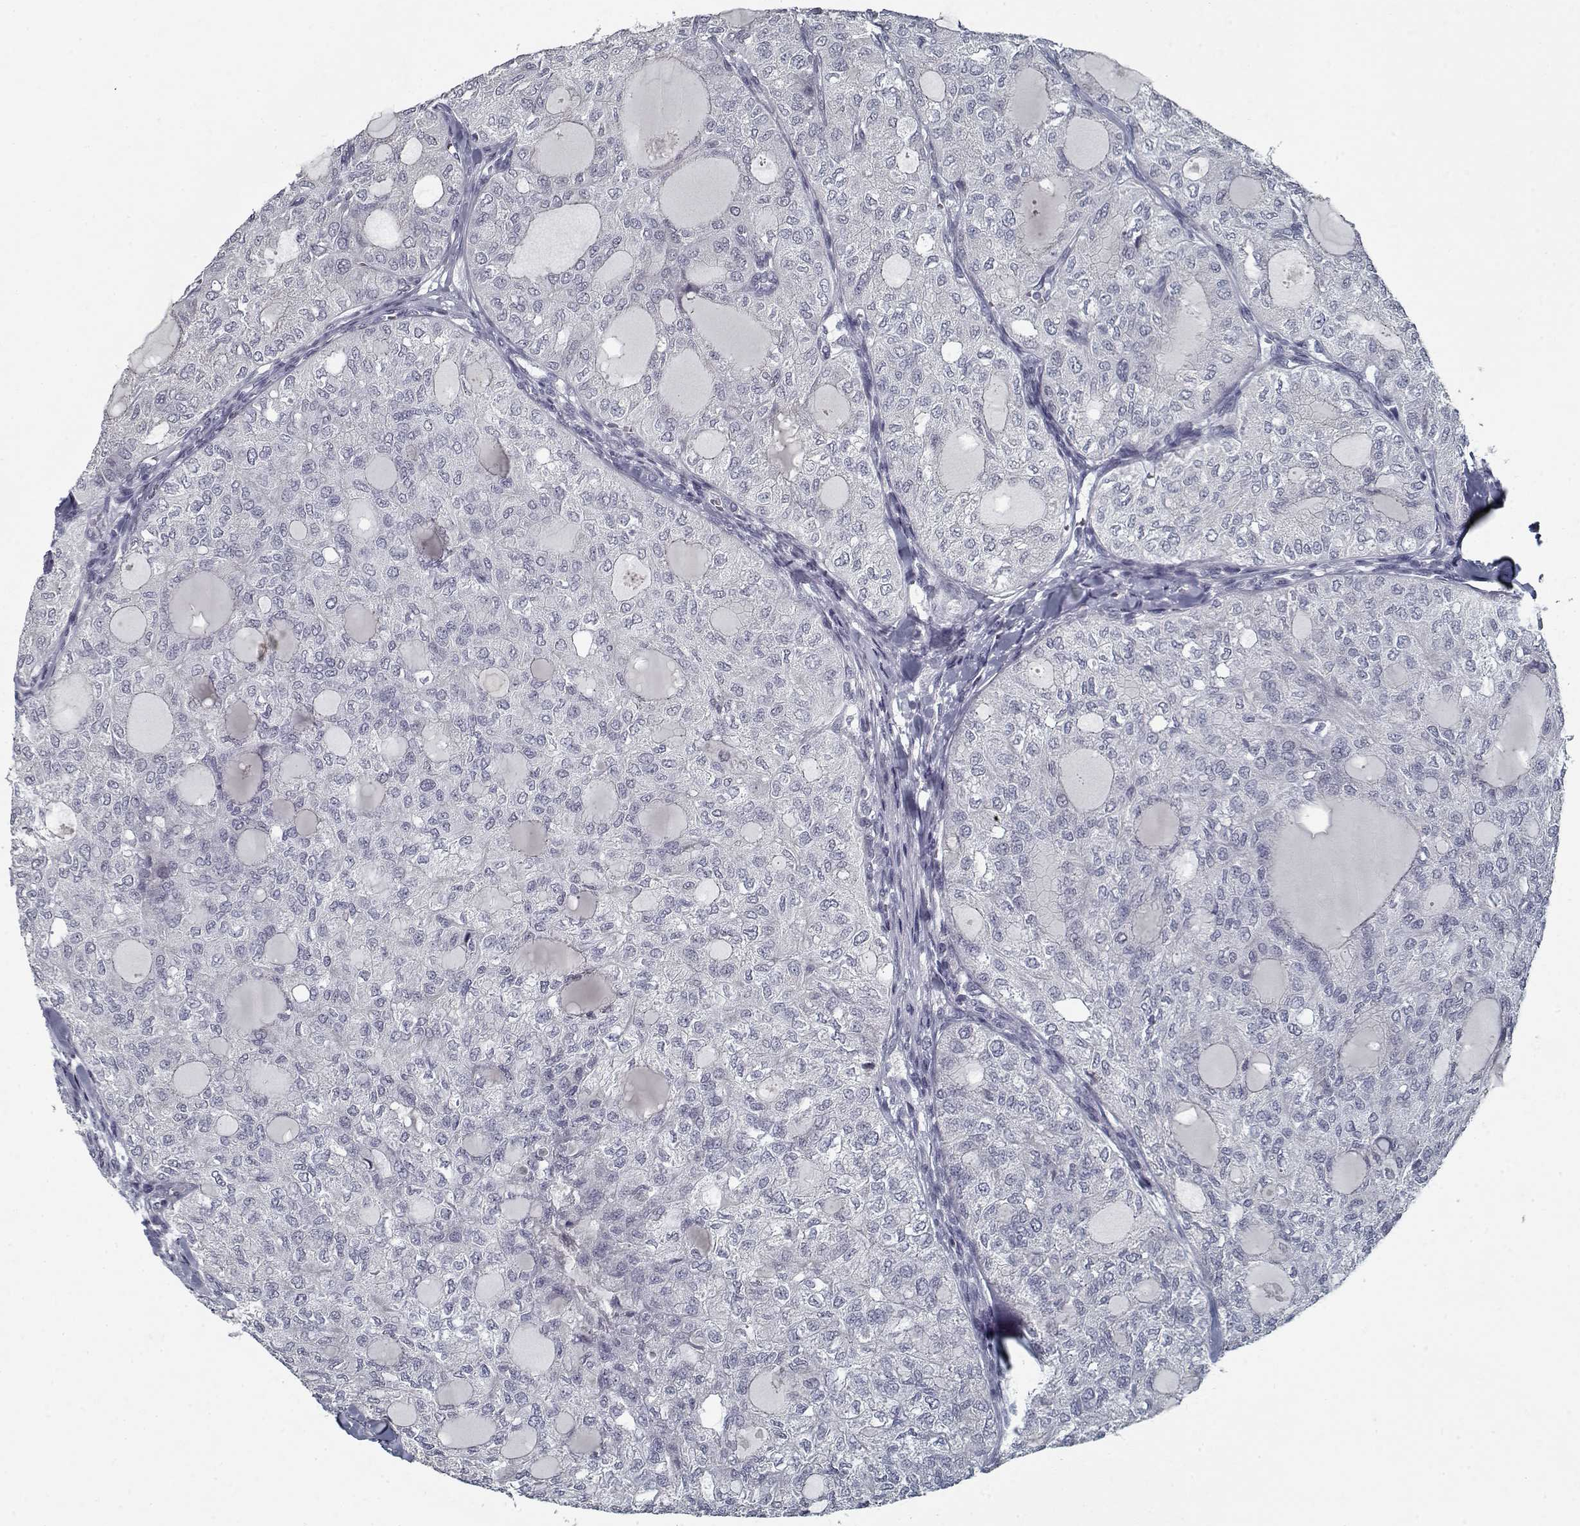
{"staining": {"intensity": "negative", "quantity": "none", "location": "none"}, "tissue": "thyroid cancer", "cell_type": "Tumor cells", "image_type": "cancer", "snomed": [{"axis": "morphology", "description": "Follicular adenoma carcinoma, NOS"}, {"axis": "topography", "description": "Thyroid gland"}], "caption": "Follicular adenoma carcinoma (thyroid) was stained to show a protein in brown. There is no significant positivity in tumor cells.", "gene": "GAD2", "patient": {"sex": "male", "age": 75}}